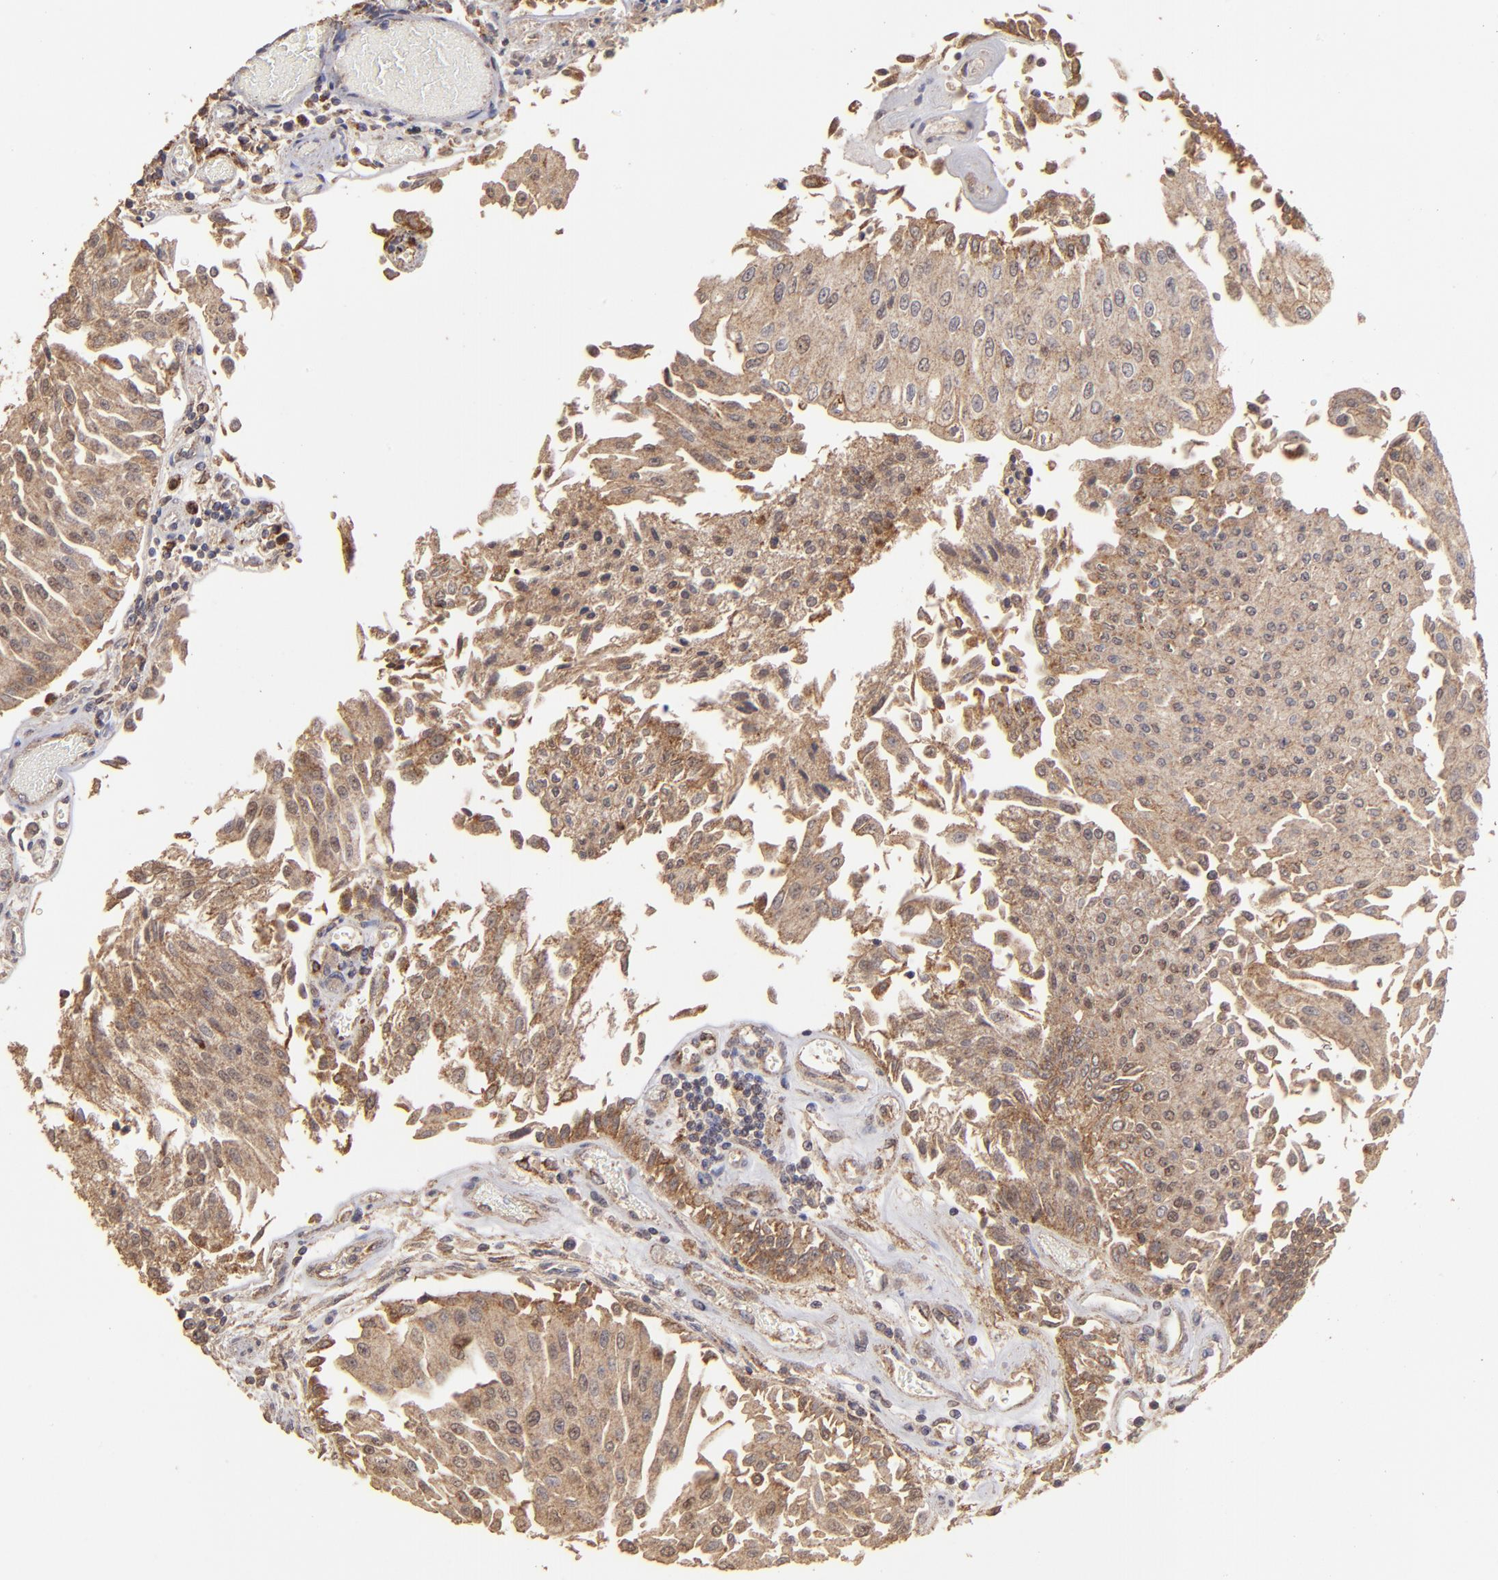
{"staining": {"intensity": "moderate", "quantity": ">75%", "location": "cytoplasmic/membranous"}, "tissue": "urothelial cancer", "cell_type": "Tumor cells", "image_type": "cancer", "snomed": [{"axis": "morphology", "description": "Urothelial carcinoma, Low grade"}, {"axis": "topography", "description": "Urinary bladder"}], "caption": "IHC image of neoplastic tissue: low-grade urothelial carcinoma stained using immunohistochemistry (IHC) demonstrates medium levels of moderate protein expression localized specifically in the cytoplasmic/membranous of tumor cells, appearing as a cytoplasmic/membranous brown color.", "gene": "FAT1", "patient": {"sex": "male", "age": 86}}